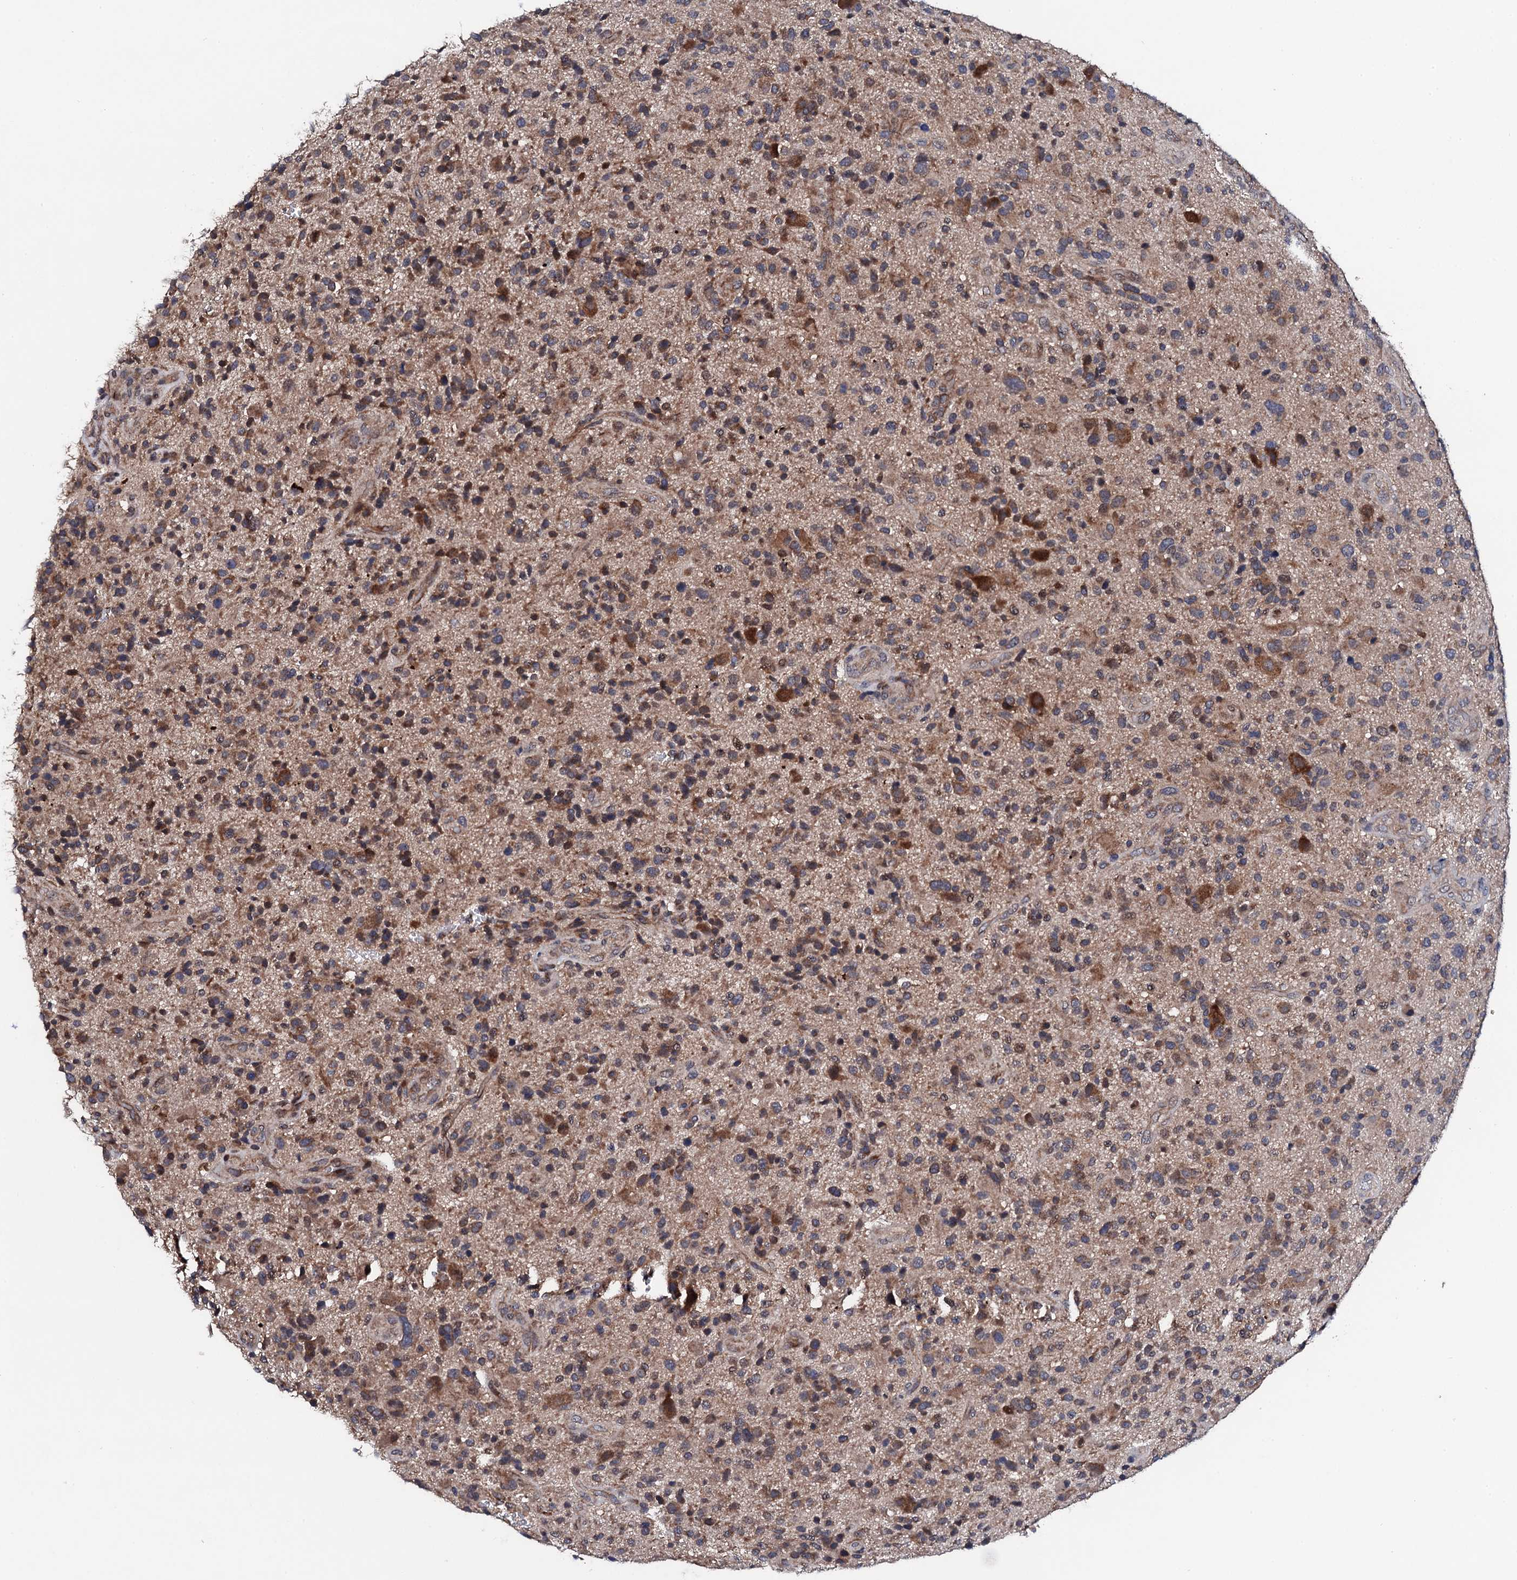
{"staining": {"intensity": "moderate", "quantity": "25%-75%", "location": "cytoplasmic/membranous"}, "tissue": "glioma", "cell_type": "Tumor cells", "image_type": "cancer", "snomed": [{"axis": "morphology", "description": "Glioma, malignant, High grade"}, {"axis": "topography", "description": "Brain"}], "caption": "A photomicrograph of human high-grade glioma (malignant) stained for a protein exhibits moderate cytoplasmic/membranous brown staining in tumor cells.", "gene": "IP6K1", "patient": {"sex": "male", "age": 47}}